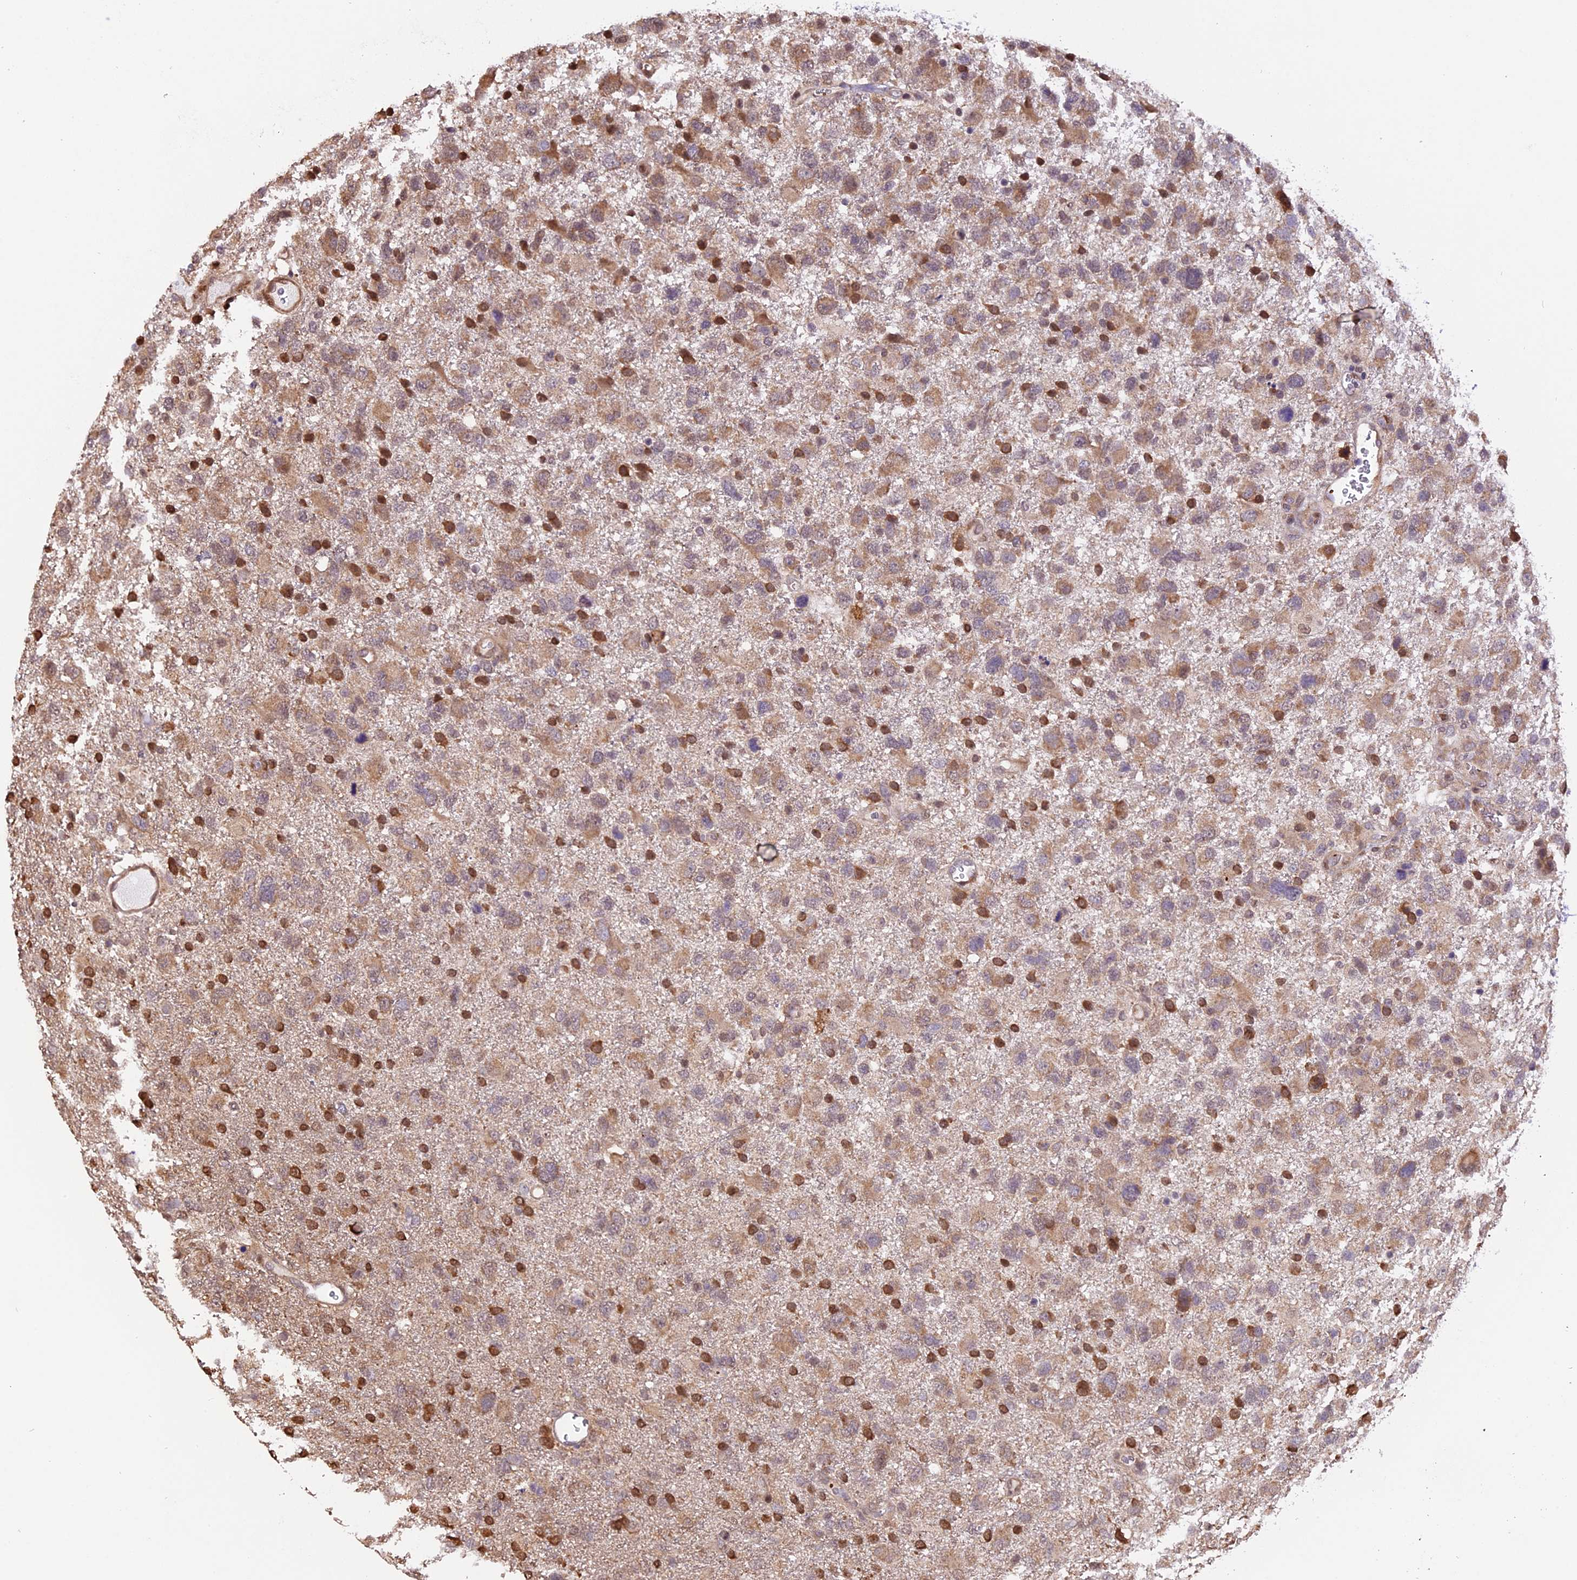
{"staining": {"intensity": "moderate", "quantity": "25%-75%", "location": "cytoplasmic/membranous,nuclear"}, "tissue": "glioma", "cell_type": "Tumor cells", "image_type": "cancer", "snomed": [{"axis": "morphology", "description": "Glioma, malignant, High grade"}, {"axis": "topography", "description": "Brain"}], "caption": "This micrograph exhibits immunohistochemistry staining of human malignant high-grade glioma, with medium moderate cytoplasmic/membranous and nuclear staining in approximately 25%-75% of tumor cells.", "gene": "HERPUD1", "patient": {"sex": "male", "age": 61}}